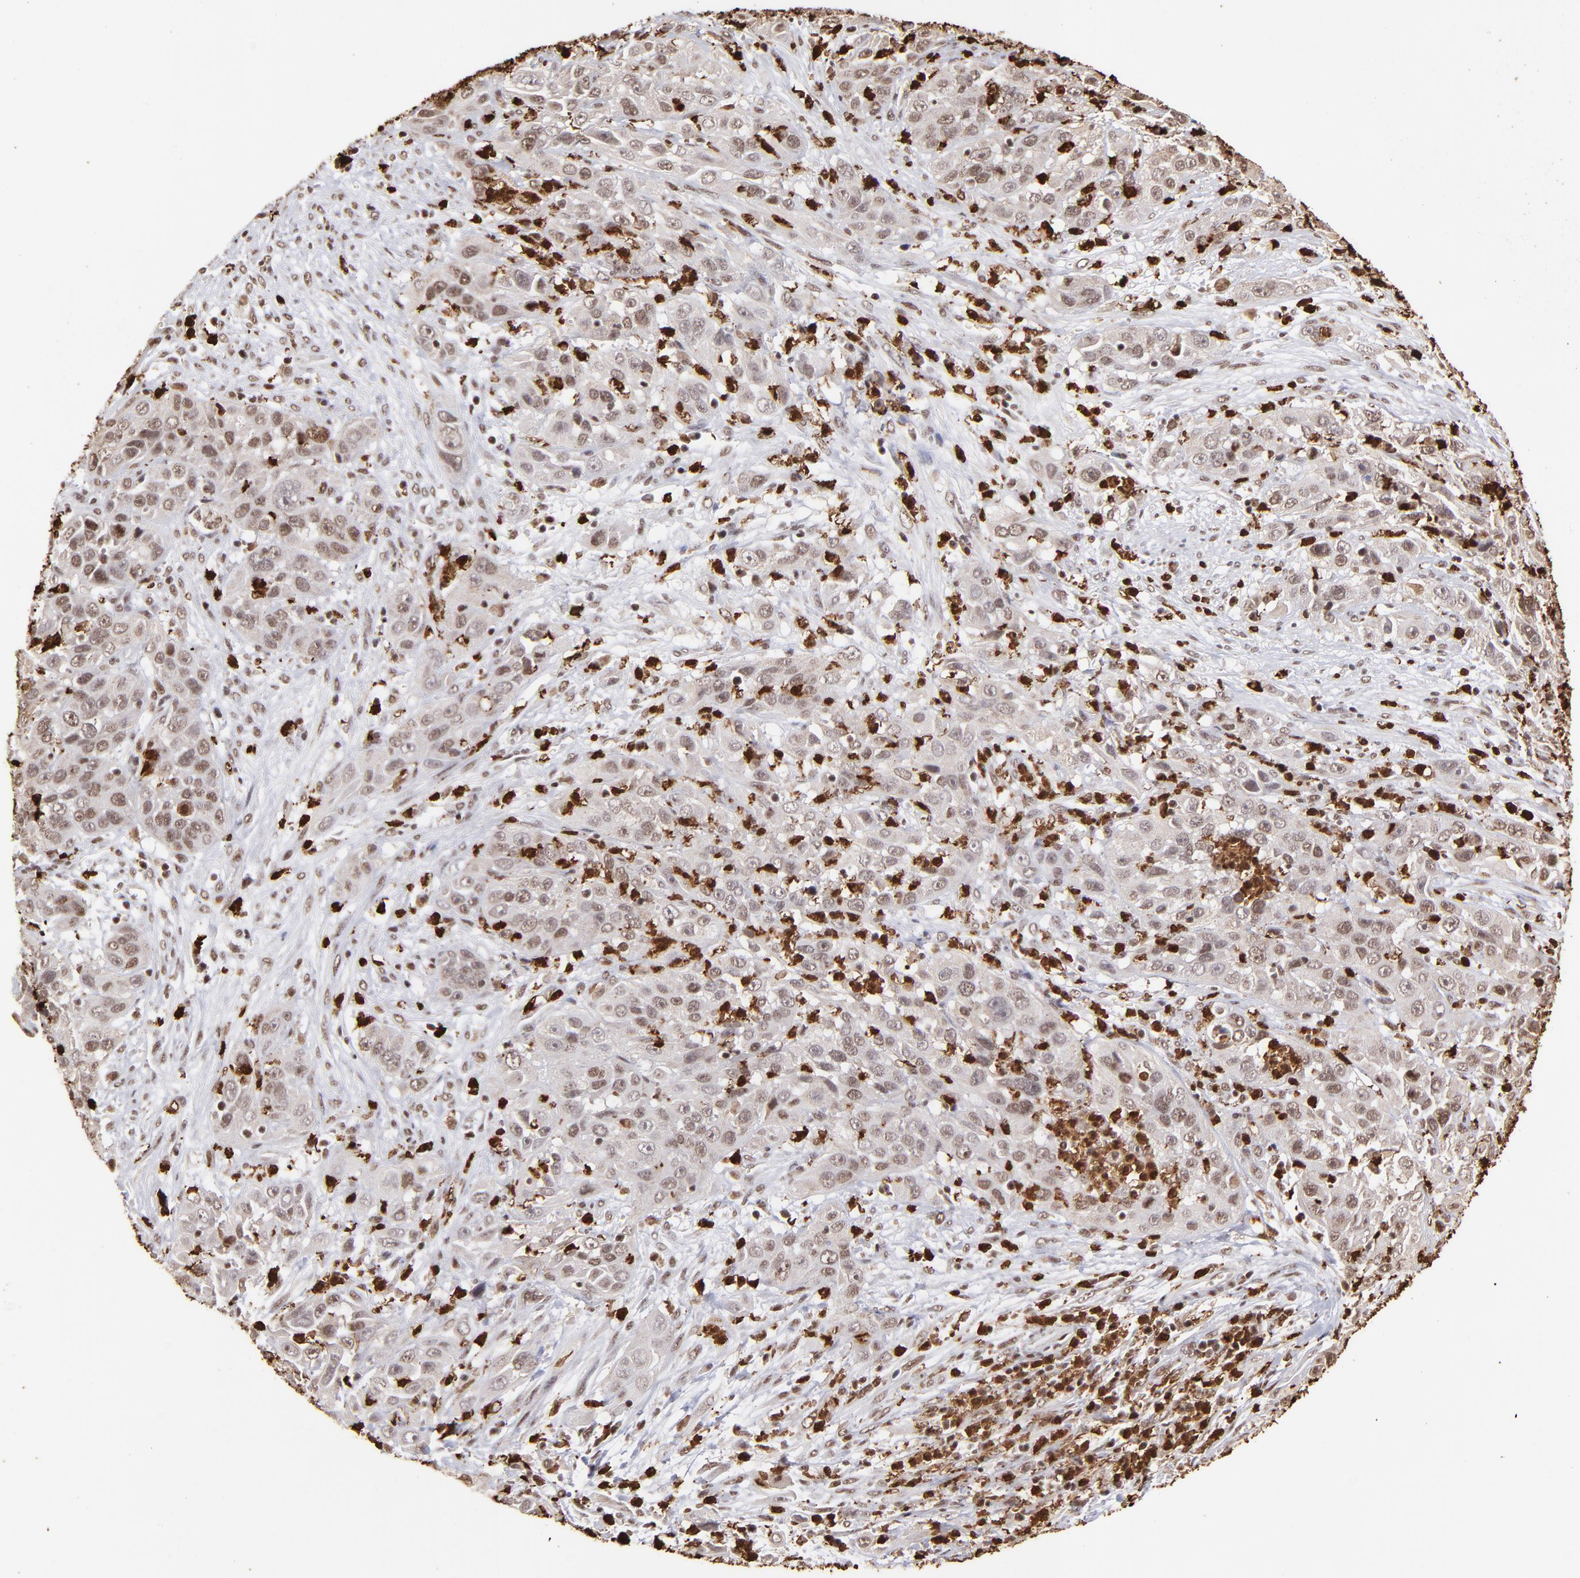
{"staining": {"intensity": "moderate", "quantity": ">75%", "location": "cytoplasmic/membranous,nuclear"}, "tissue": "cervical cancer", "cell_type": "Tumor cells", "image_type": "cancer", "snomed": [{"axis": "morphology", "description": "Squamous cell carcinoma, NOS"}, {"axis": "topography", "description": "Cervix"}], "caption": "Approximately >75% of tumor cells in human squamous cell carcinoma (cervical) show moderate cytoplasmic/membranous and nuclear protein staining as visualized by brown immunohistochemical staining.", "gene": "ZFX", "patient": {"sex": "female", "age": 32}}